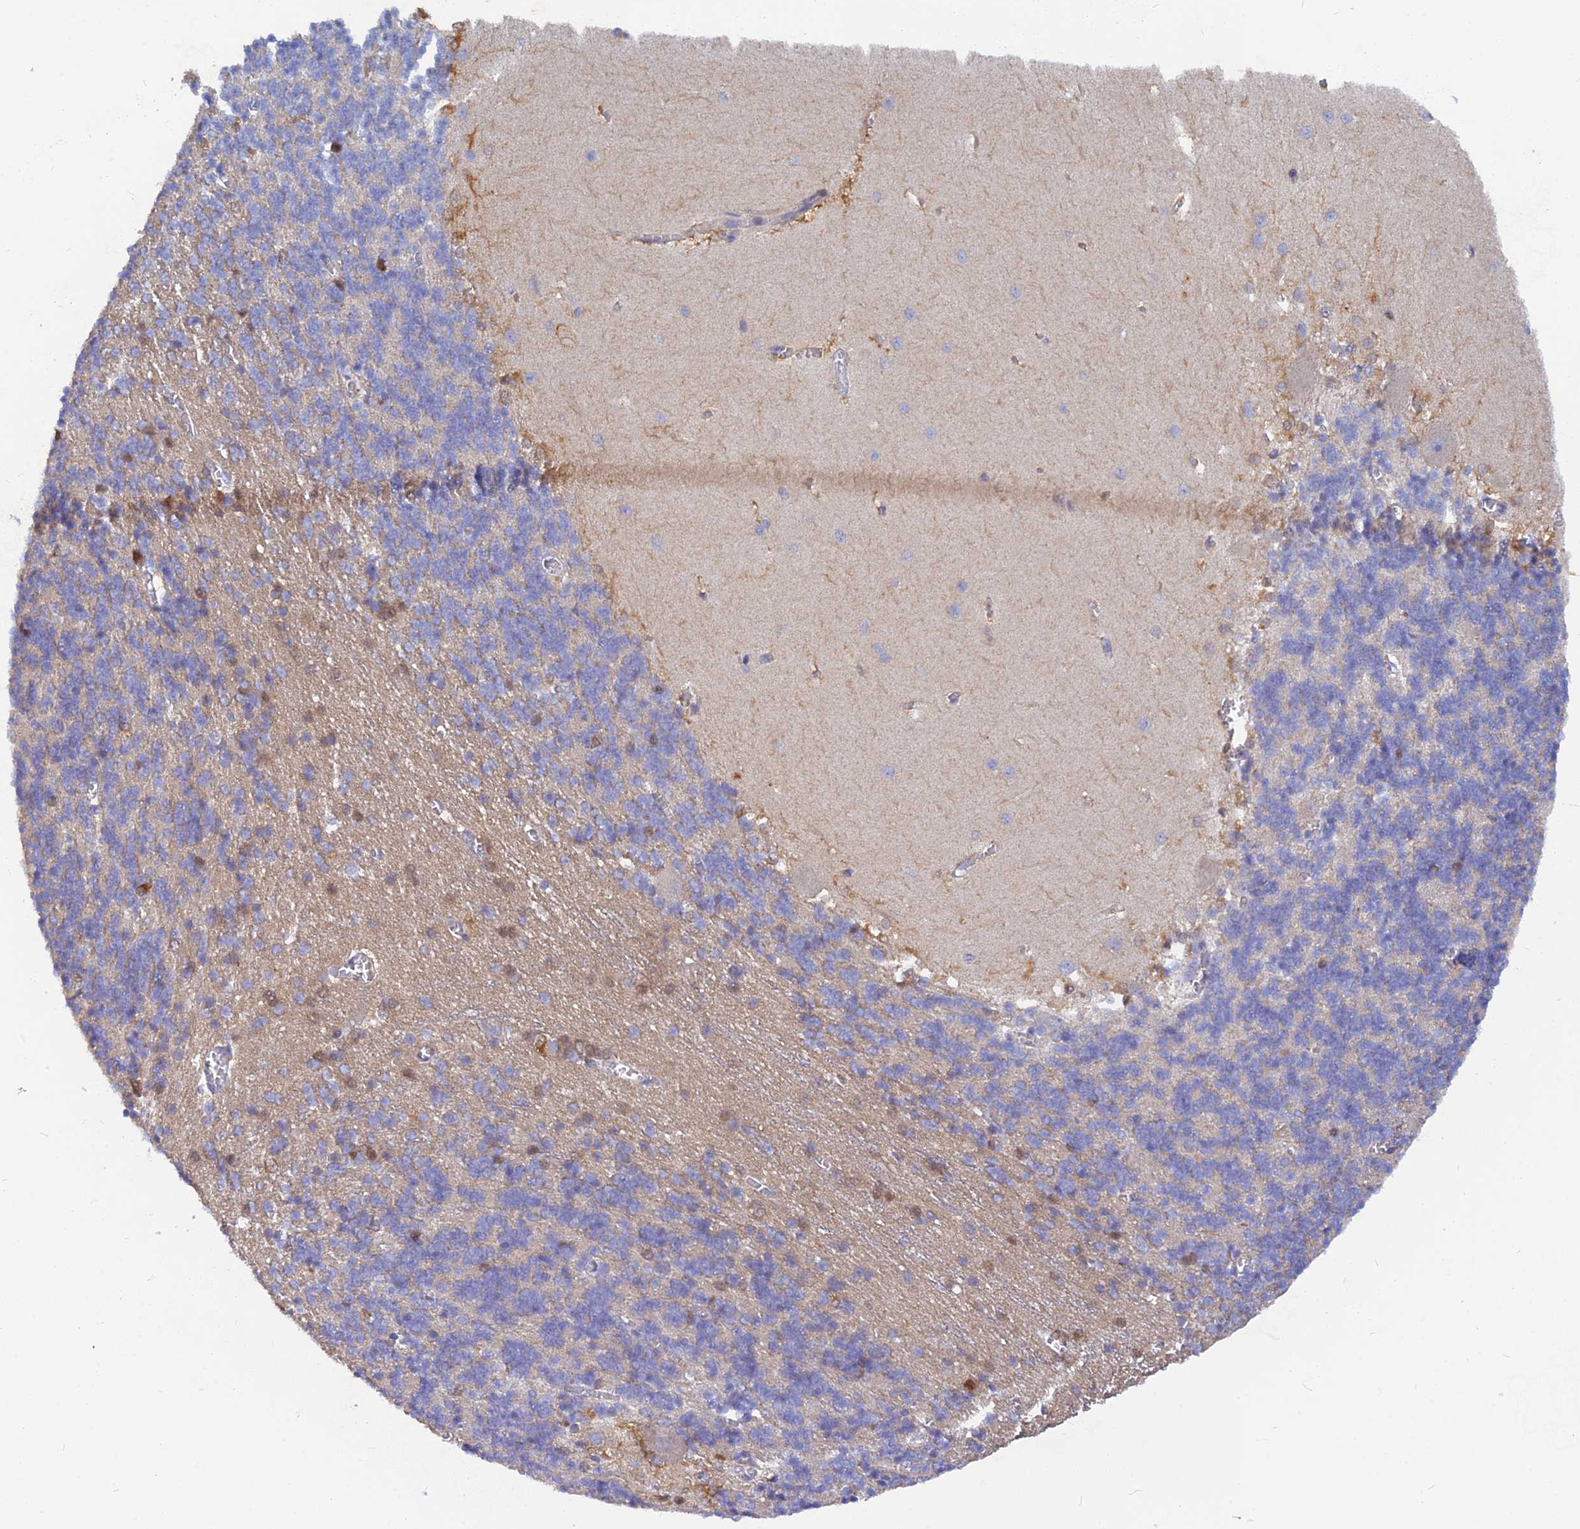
{"staining": {"intensity": "negative", "quantity": "none", "location": "none"}, "tissue": "cerebellum", "cell_type": "Cells in granular layer", "image_type": "normal", "snomed": [{"axis": "morphology", "description": "Normal tissue, NOS"}, {"axis": "topography", "description": "Cerebellum"}], "caption": "DAB immunohistochemical staining of benign cerebellum shows no significant staining in cells in granular layer.", "gene": "CACNA1B", "patient": {"sex": "male", "age": 37}}